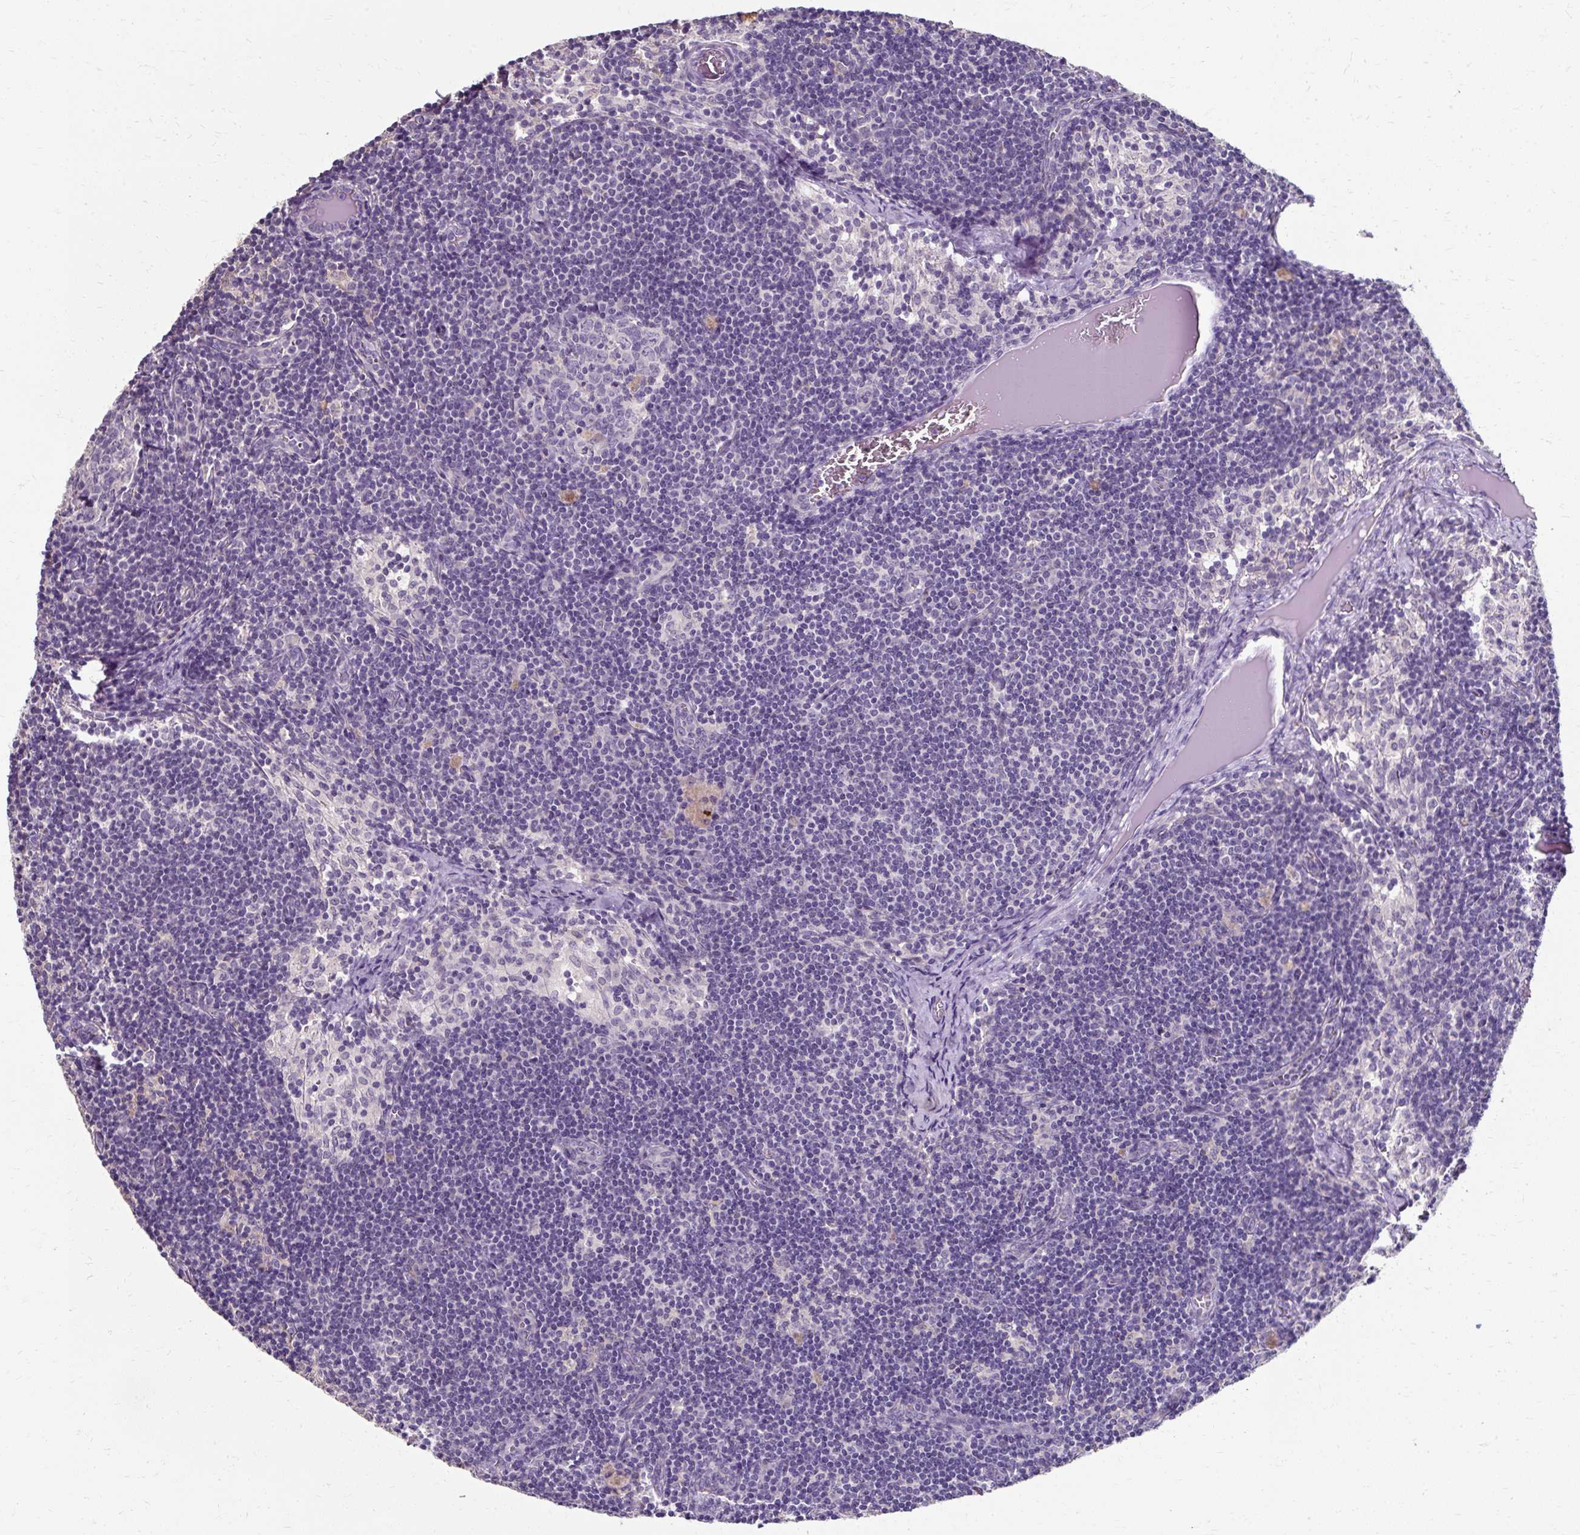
{"staining": {"intensity": "negative", "quantity": "none", "location": "none"}, "tissue": "lymph node", "cell_type": "Germinal center cells", "image_type": "normal", "snomed": [{"axis": "morphology", "description": "Normal tissue, NOS"}, {"axis": "topography", "description": "Lymph node"}], "caption": "IHC of benign lymph node exhibits no staining in germinal center cells.", "gene": "KLHL24", "patient": {"sex": "female", "age": 31}}